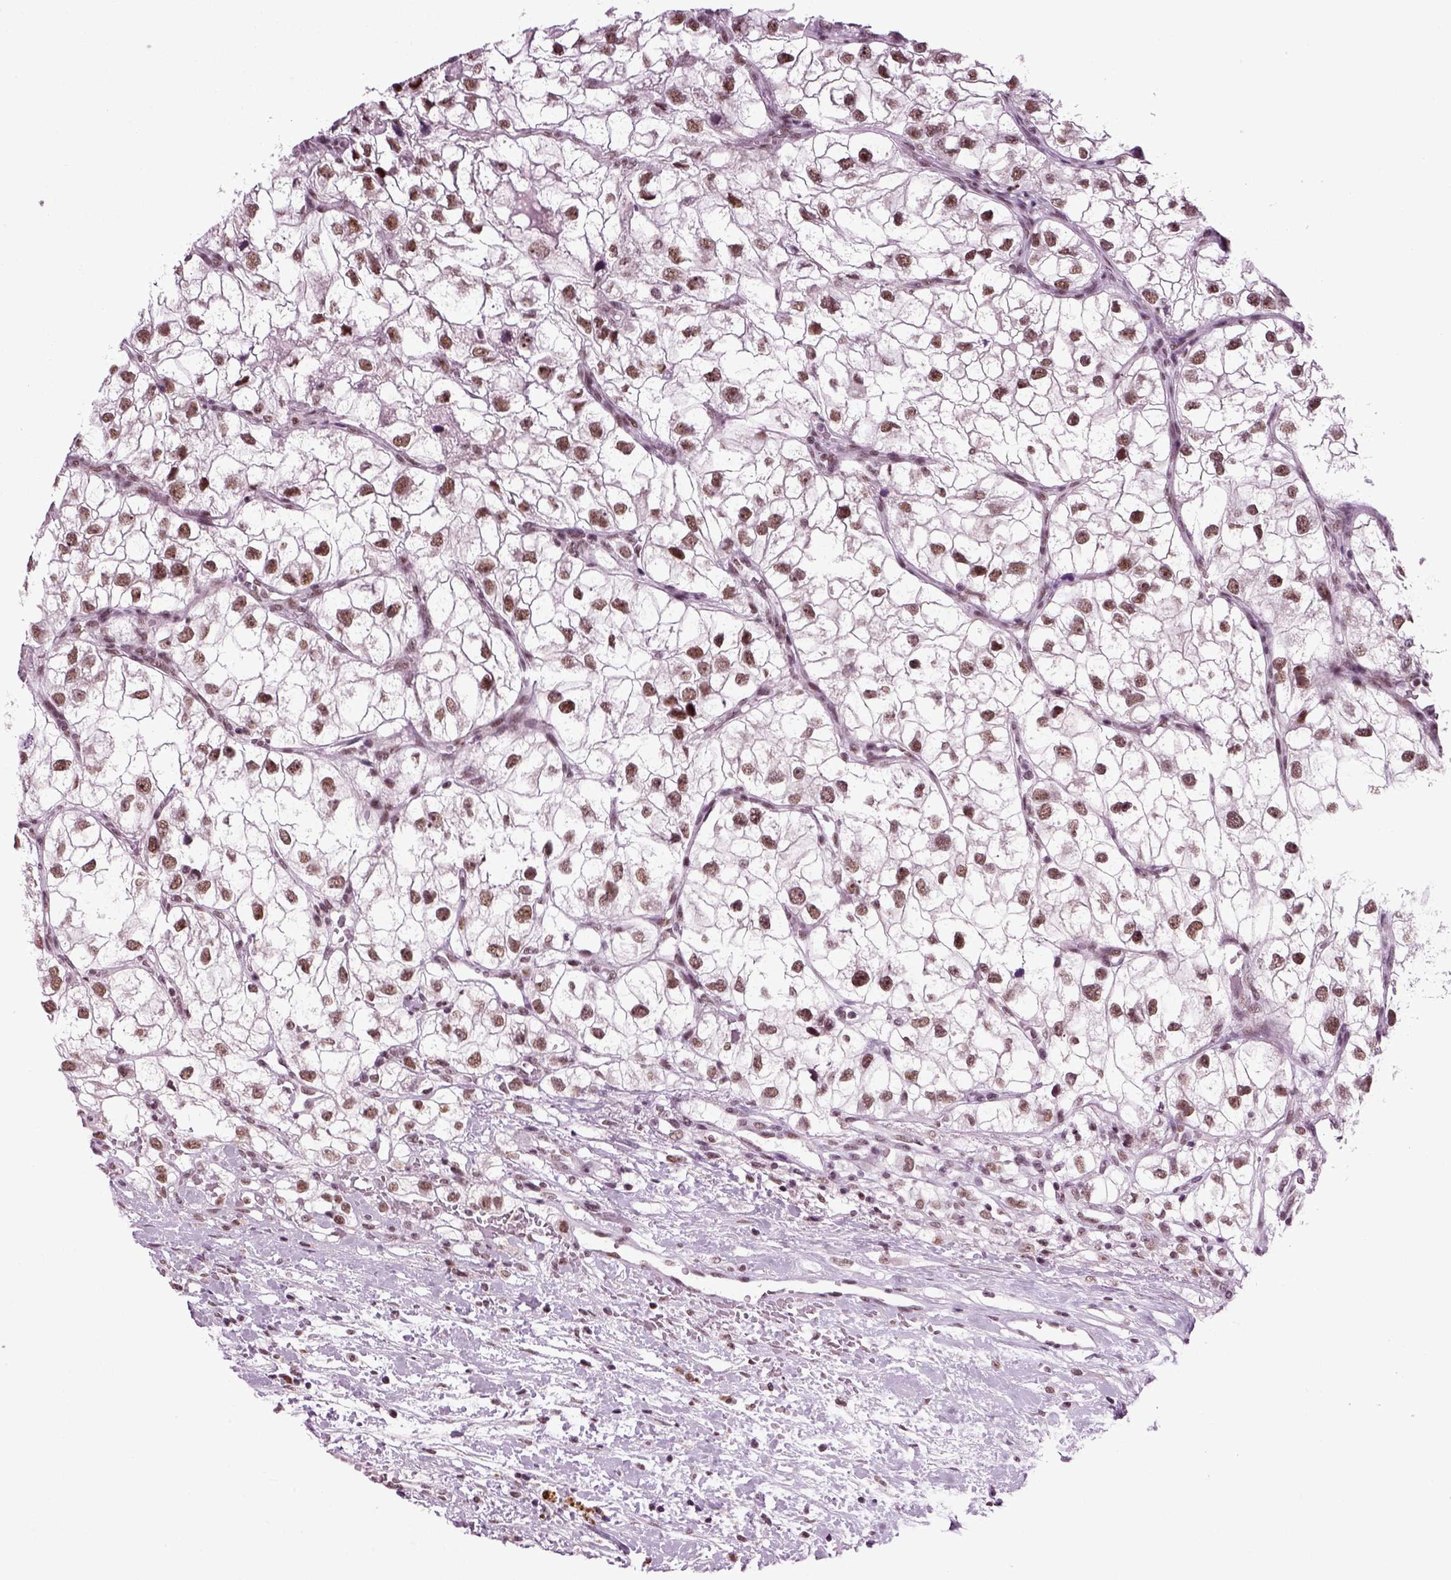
{"staining": {"intensity": "moderate", "quantity": ">75%", "location": "nuclear"}, "tissue": "renal cancer", "cell_type": "Tumor cells", "image_type": "cancer", "snomed": [{"axis": "morphology", "description": "Adenocarcinoma, NOS"}, {"axis": "topography", "description": "Kidney"}], "caption": "Immunohistochemical staining of human renal cancer (adenocarcinoma) displays medium levels of moderate nuclear protein expression in about >75% of tumor cells. (DAB IHC, brown staining for protein, blue staining for nuclei).", "gene": "RCOR3", "patient": {"sex": "male", "age": 59}}